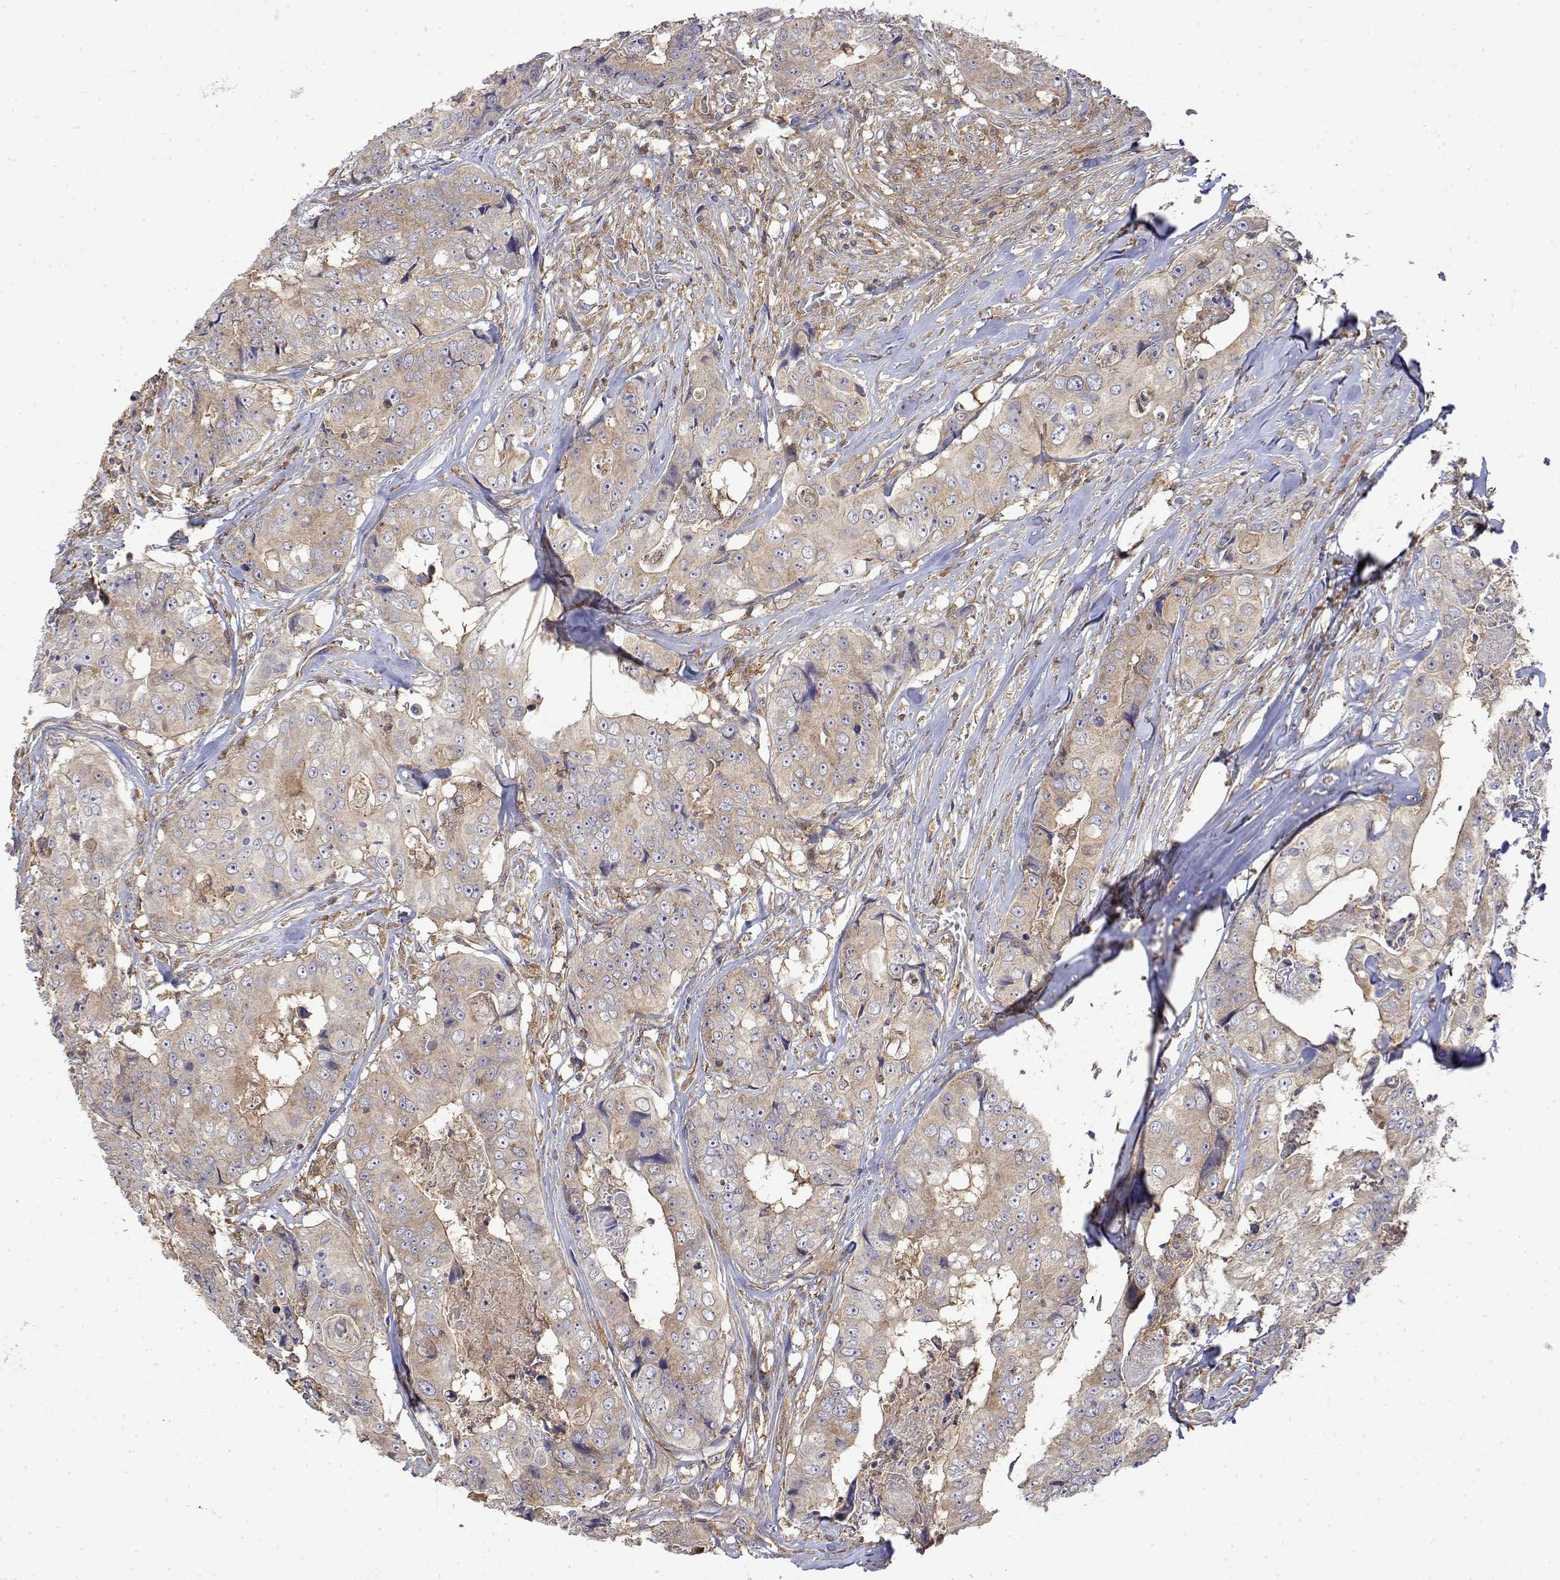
{"staining": {"intensity": "weak", "quantity": "25%-75%", "location": "cytoplasmic/membranous"}, "tissue": "colorectal cancer", "cell_type": "Tumor cells", "image_type": "cancer", "snomed": [{"axis": "morphology", "description": "Adenocarcinoma, NOS"}, {"axis": "topography", "description": "Rectum"}], "caption": "Immunohistochemical staining of human adenocarcinoma (colorectal) exhibits low levels of weak cytoplasmic/membranous staining in approximately 25%-75% of tumor cells. (DAB = brown stain, brightfield microscopy at high magnification).", "gene": "PACSIN2", "patient": {"sex": "female", "age": 62}}